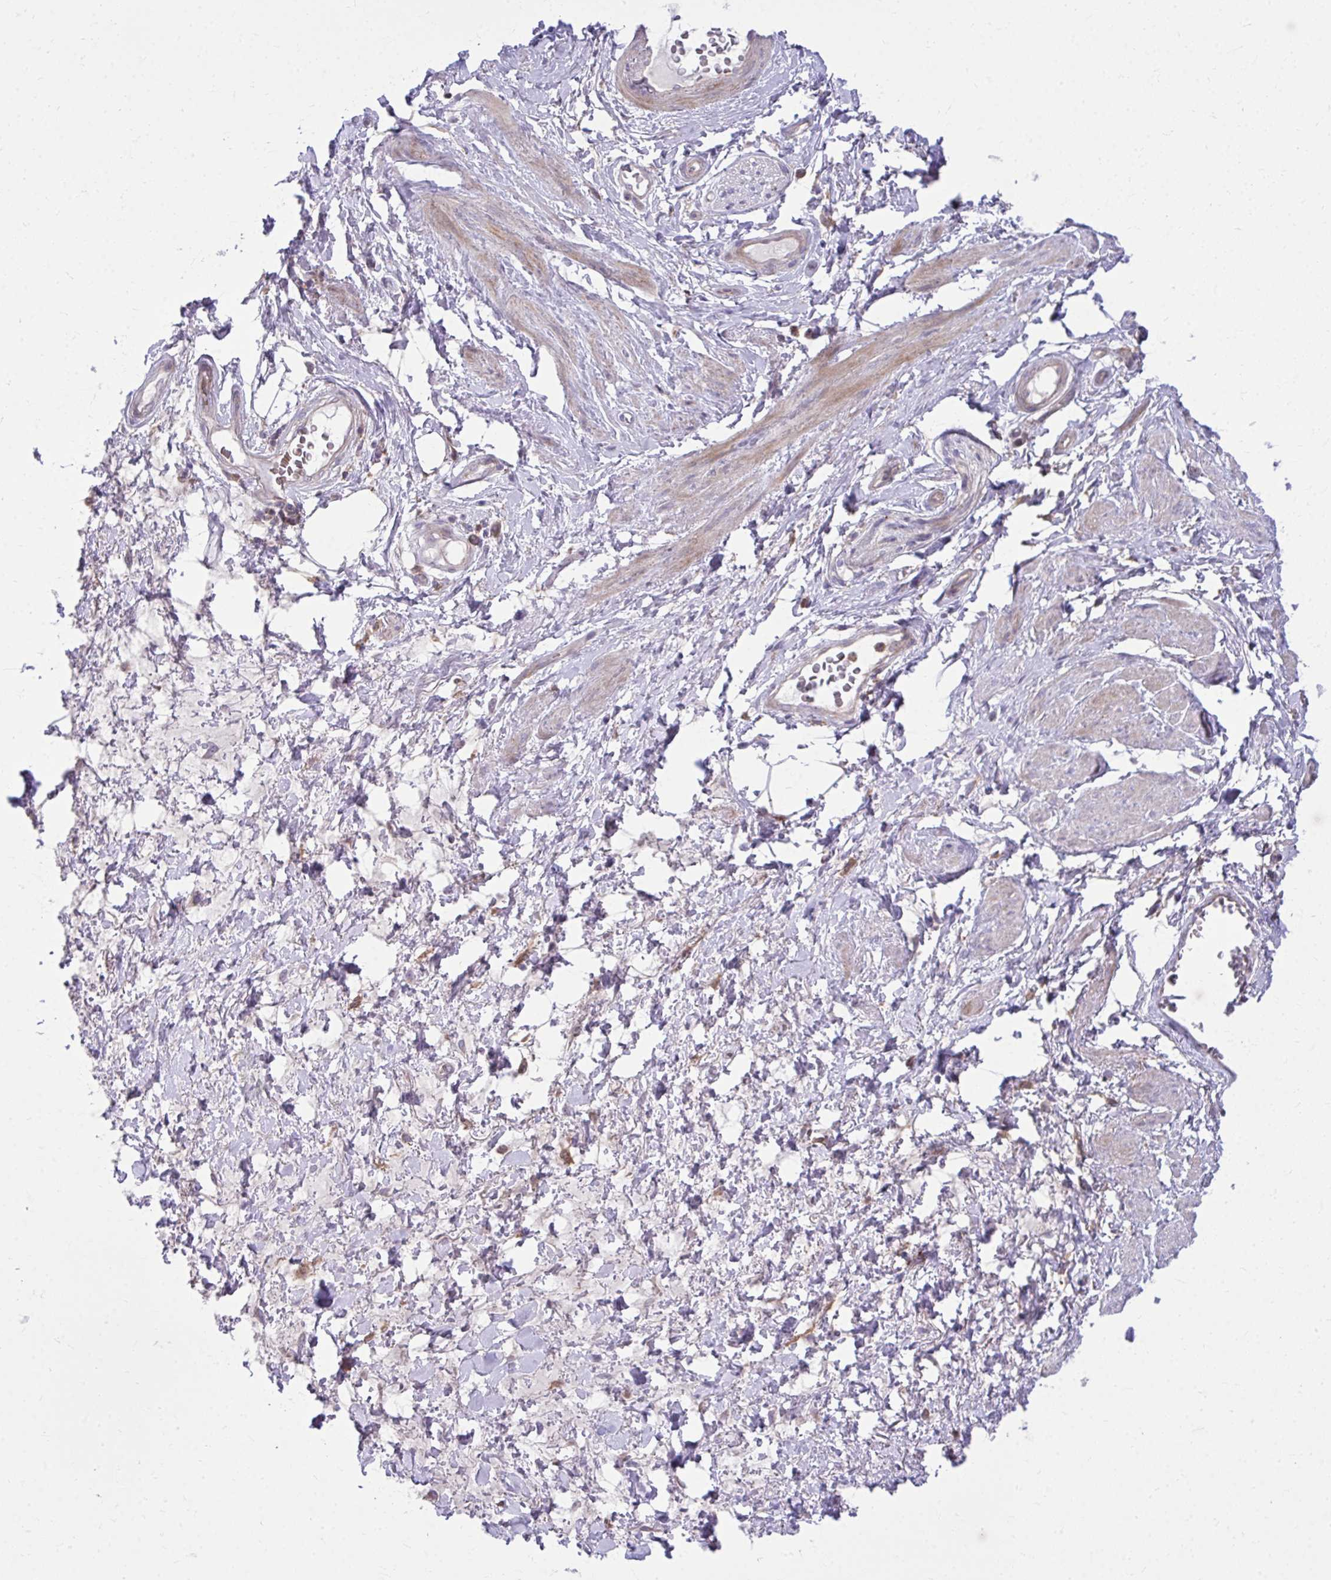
{"staining": {"intensity": "negative", "quantity": "none", "location": "none"}, "tissue": "adipose tissue", "cell_type": "Adipocytes", "image_type": "normal", "snomed": [{"axis": "morphology", "description": "Normal tissue, NOS"}, {"axis": "topography", "description": "Vagina"}, {"axis": "topography", "description": "Peripheral nerve tissue"}], "caption": "Adipocytes are negative for brown protein staining in unremarkable adipose tissue. Nuclei are stained in blue.", "gene": "C16orf54", "patient": {"sex": "female", "age": 71}}